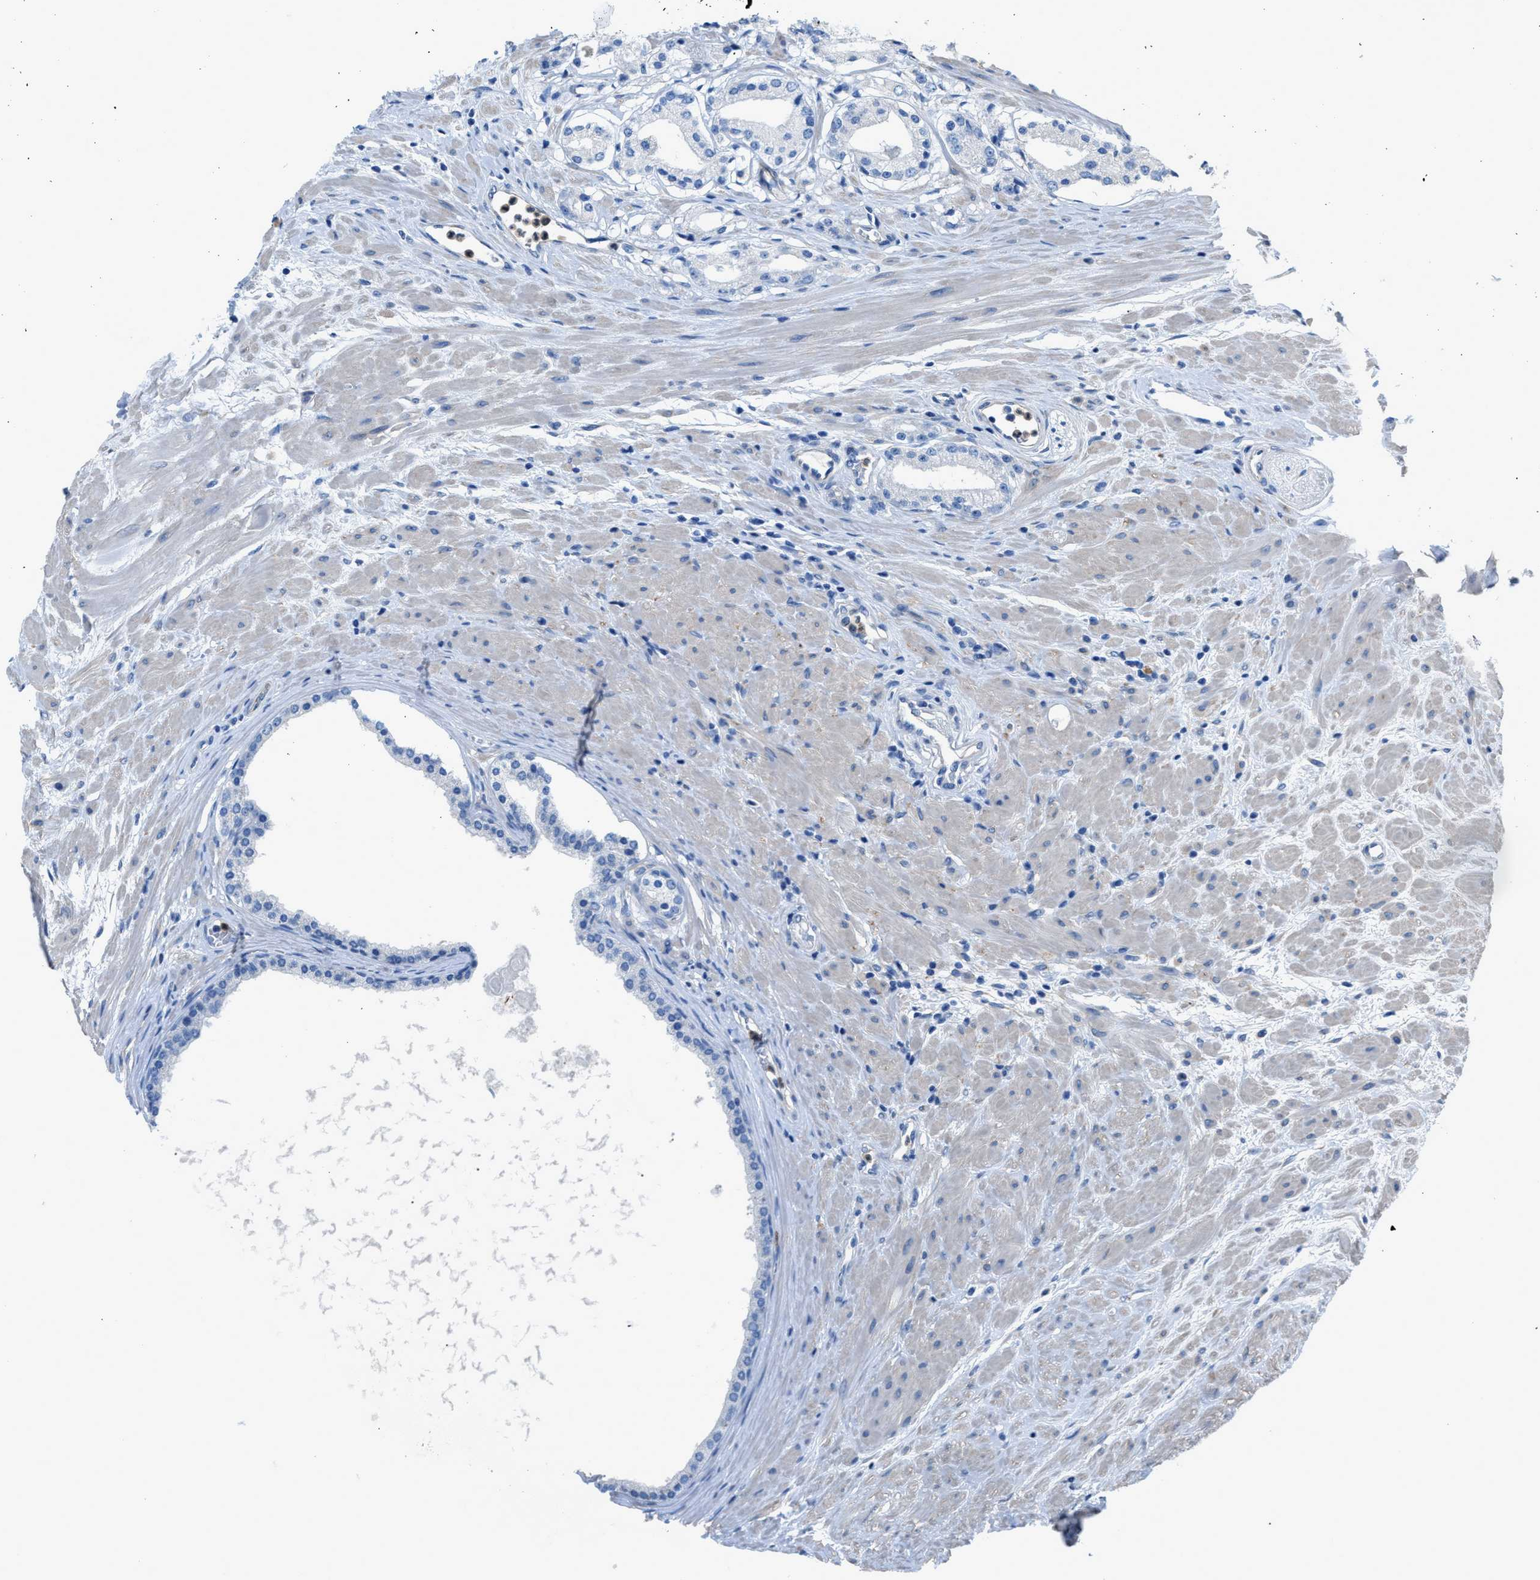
{"staining": {"intensity": "negative", "quantity": "none", "location": "none"}, "tissue": "prostate cancer", "cell_type": "Tumor cells", "image_type": "cancer", "snomed": [{"axis": "morphology", "description": "Adenocarcinoma, Low grade"}, {"axis": "topography", "description": "Prostate"}], "caption": "Prostate low-grade adenocarcinoma was stained to show a protein in brown. There is no significant staining in tumor cells.", "gene": "ITPR1", "patient": {"sex": "male", "age": 63}}